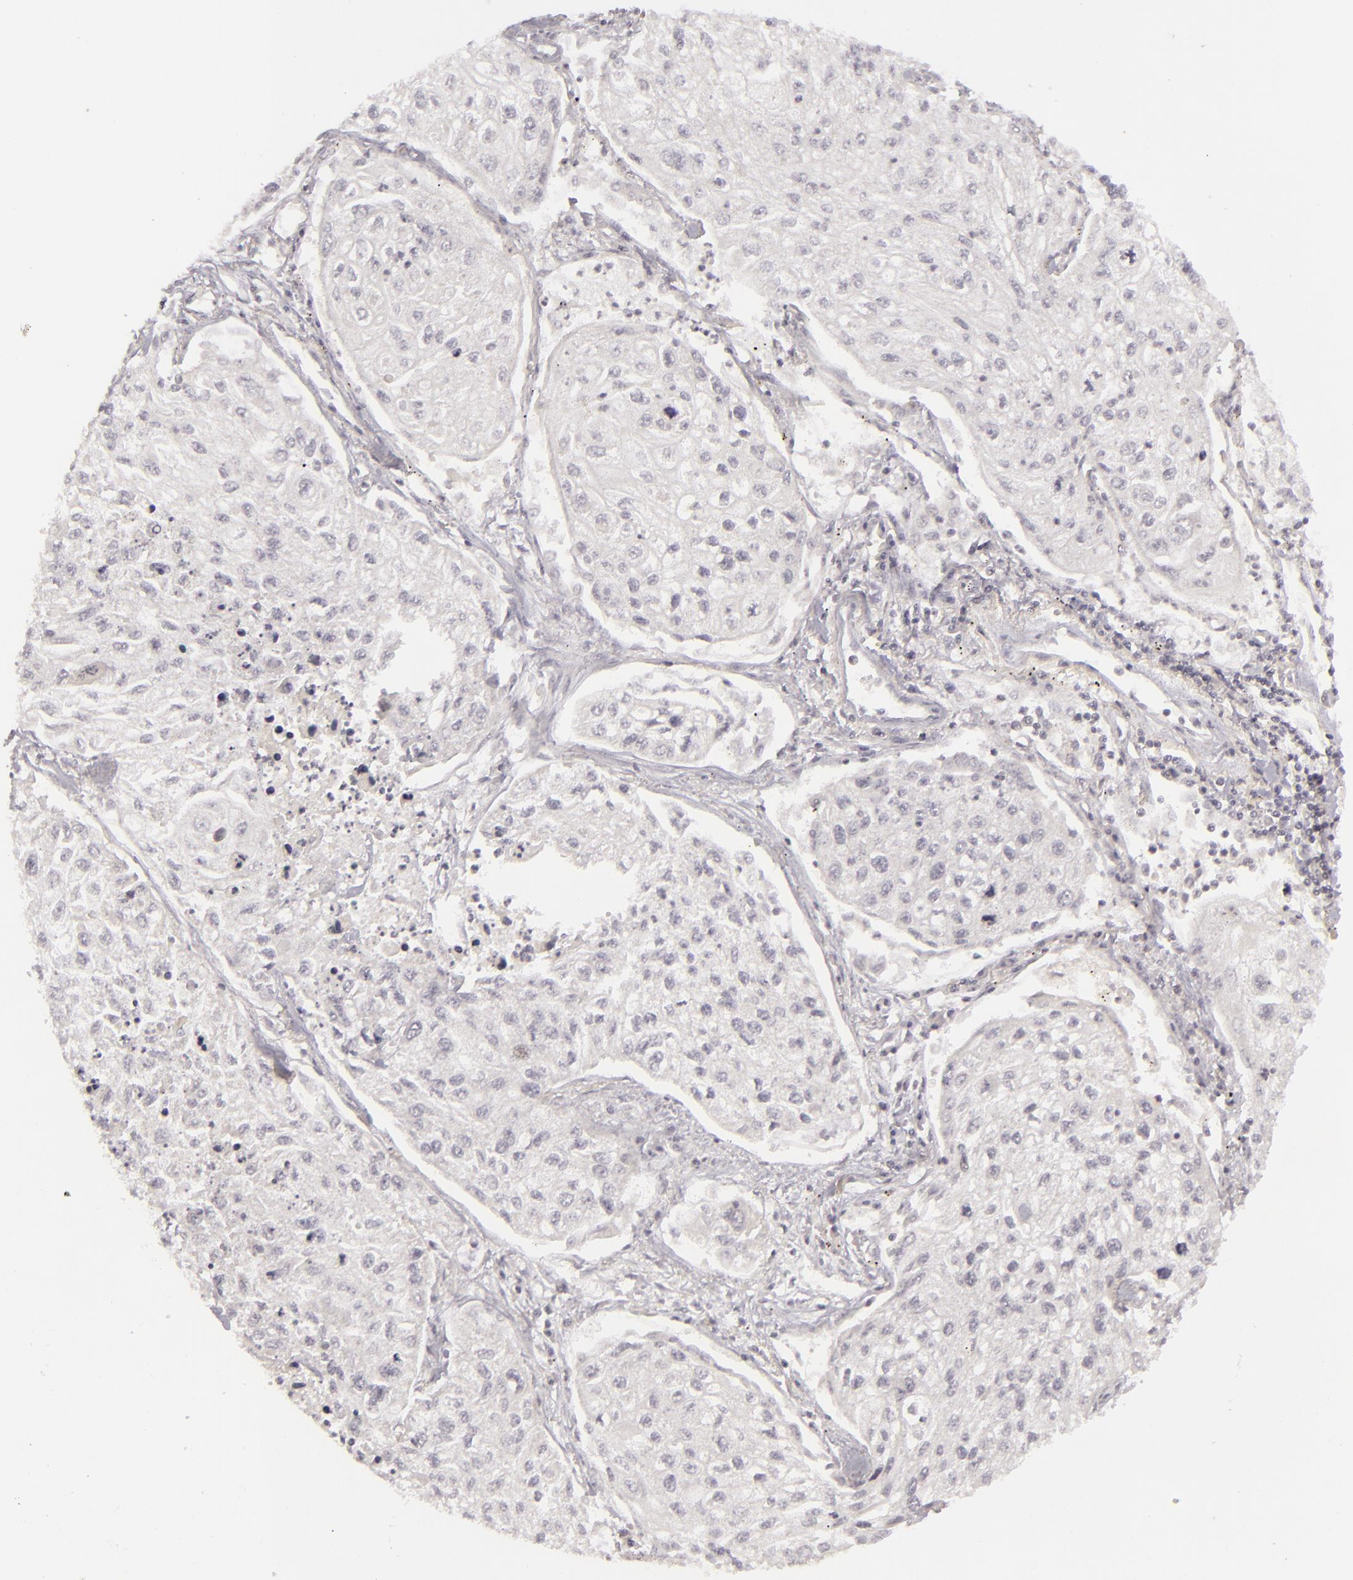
{"staining": {"intensity": "negative", "quantity": "none", "location": "none"}, "tissue": "lung cancer", "cell_type": "Tumor cells", "image_type": "cancer", "snomed": [{"axis": "morphology", "description": "Squamous cell carcinoma, NOS"}, {"axis": "topography", "description": "Lung"}], "caption": "Lung cancer stained for a protein using immunohistochemistry (IHC) demonstrates no positivity tumor cells.", "gene": "DLG3", "patient": {"sex": "male", "age": 75}}